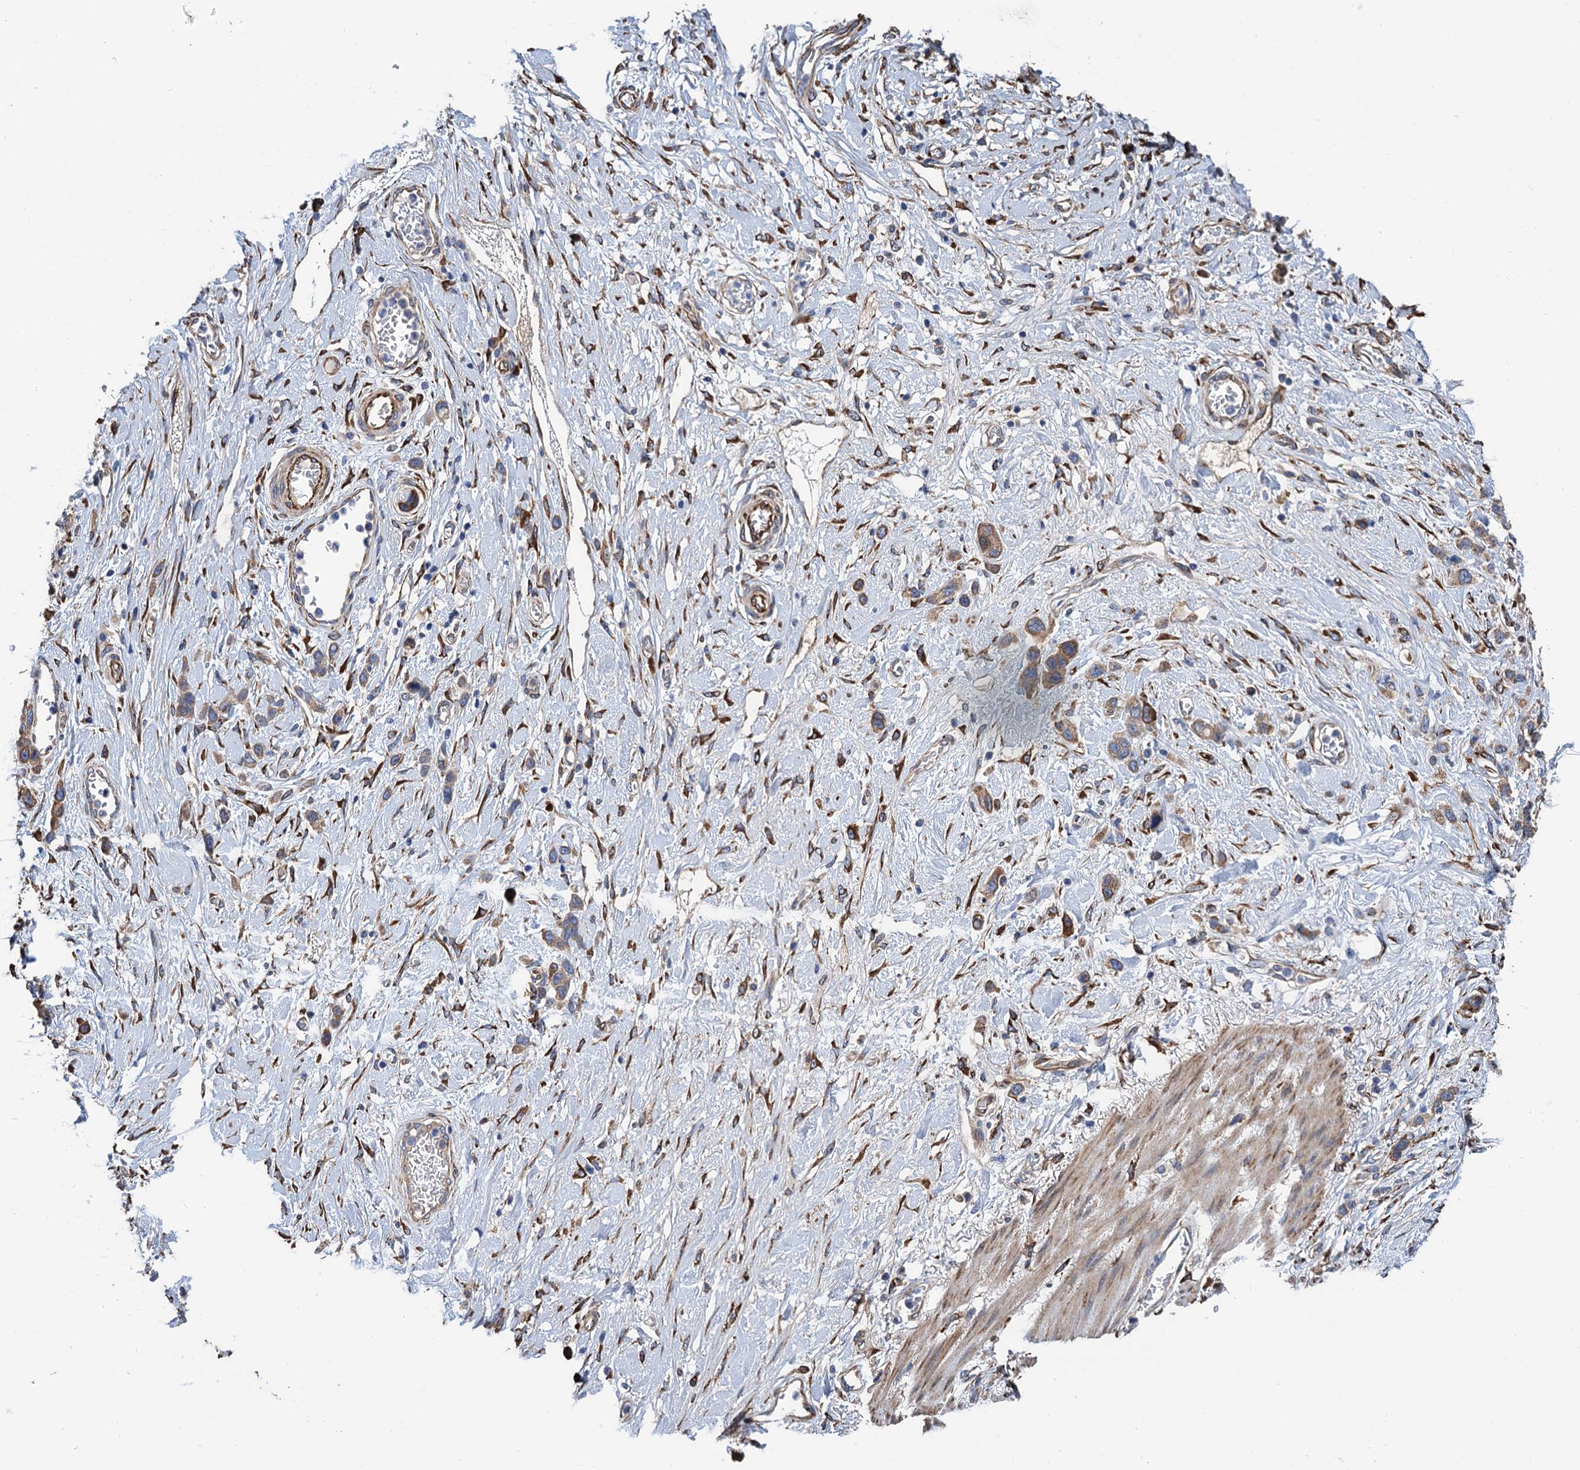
{"staining": {"intensity": "weak", "quantity": "25%-75%", "location": "cytoplasmic/membranous"}, "tissue": "stomach cancer", "cell_type": "Tumor cells", "image_type": "cancer", "snomed": [{"axis": "morphology", "description": "Adenocarcinoma, NOS"}, {"axis": "morphology", "description": "Adenocarcinoma, High grade"}, {"axis": "topography", "description": "Stomach, upper"}, {"axis": "topography", "description": "Stomach, lower"}], "caption": "IHC (DAB (3,3'-diaminobenzidine)) staining of stomach adenocarcinoma demonstrates weak cytoplasmic/membranous protein expression in about 25%-75% of tumor cells.", "gene": "CNNM1", "patient": {"sex": "female", "age": 65}}